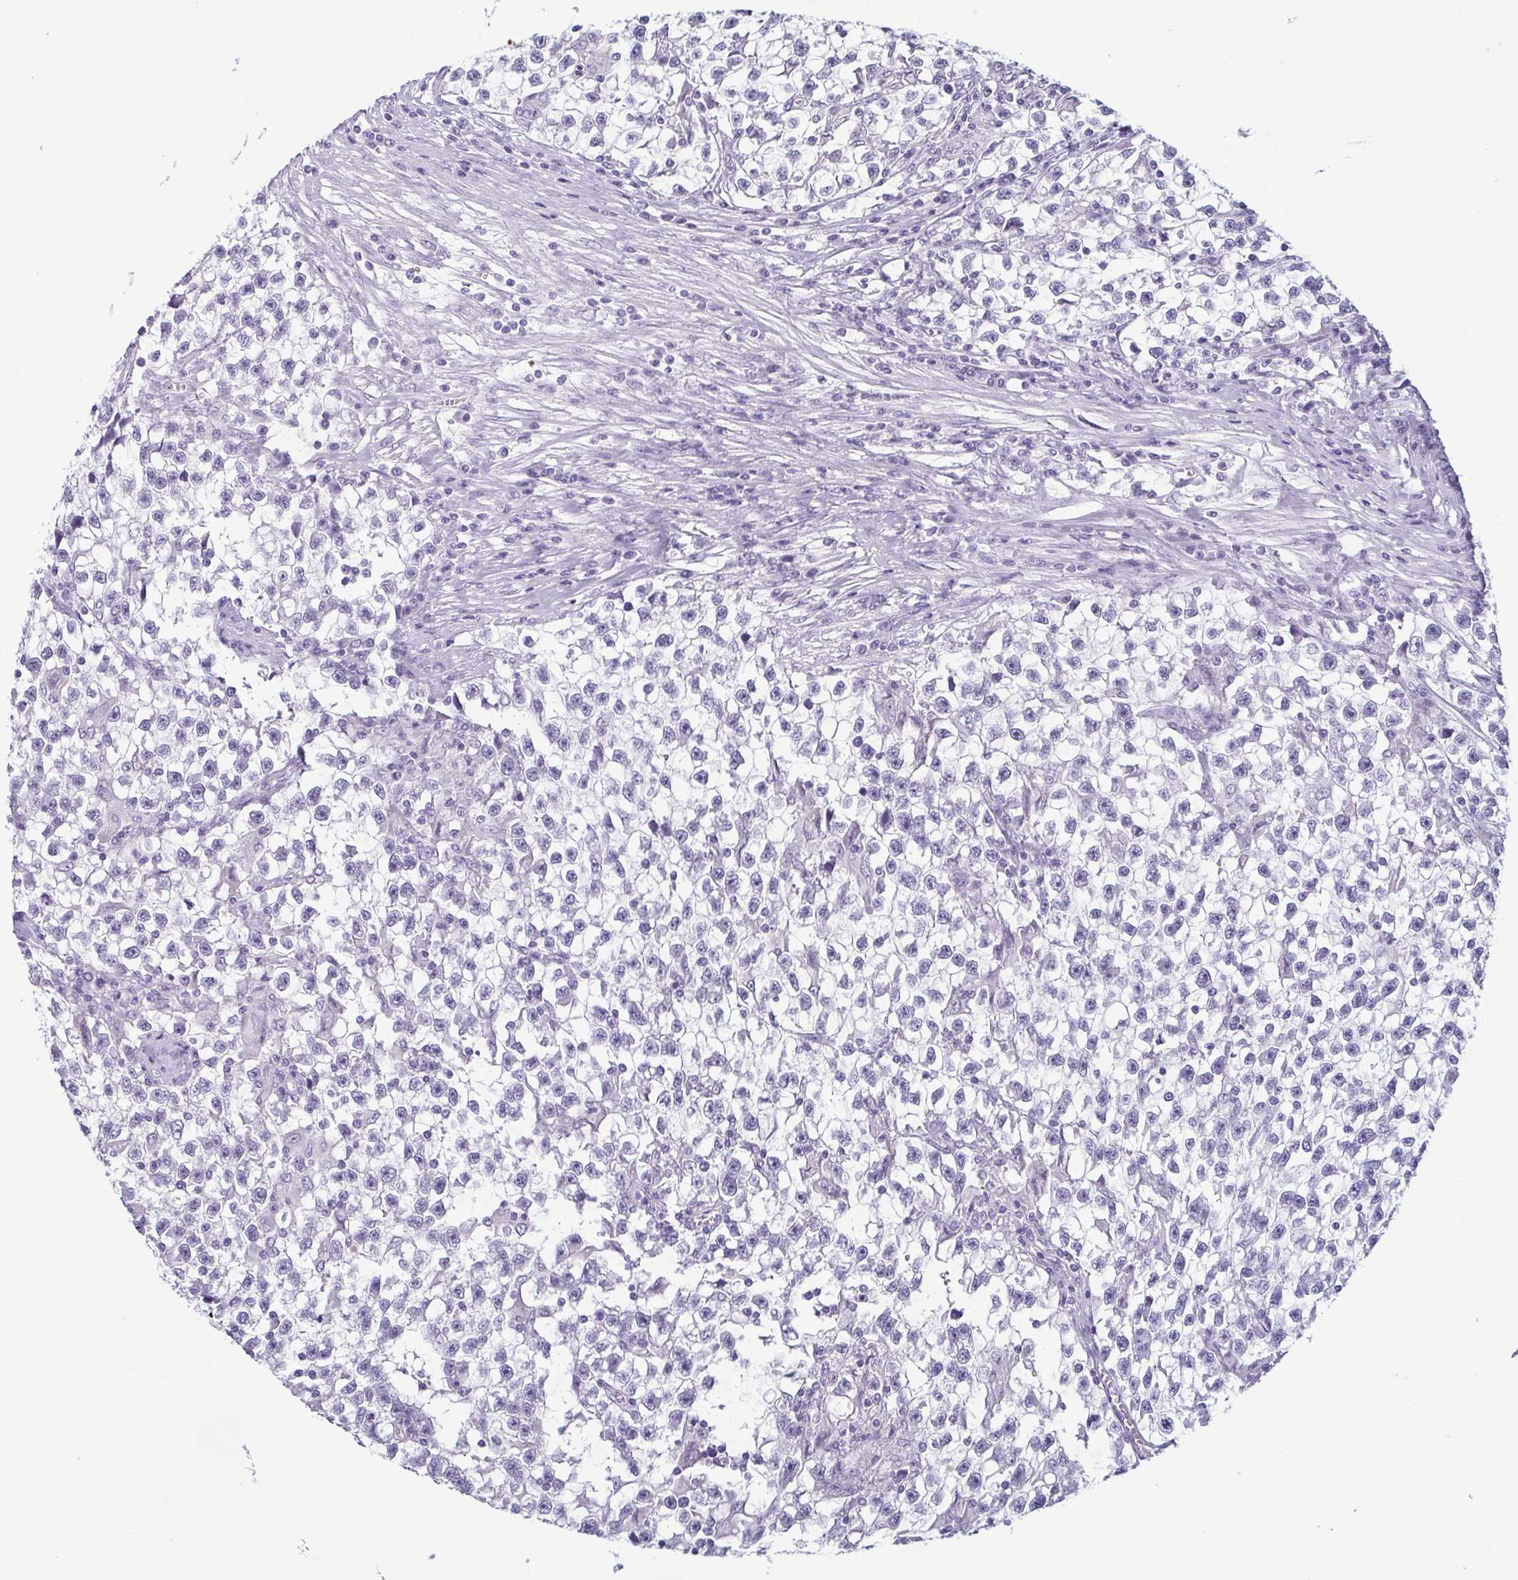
{"staining": {"intensity": "negative", "quantity": "none", "location": "none"}, "tissue": "testis cancer", "cell_type": "Tumor cells", "image_type": "cancer", "snomed": [{"axis": "morphology", "description": "Seminoma, NOS"}, {"axis": "topography", "description": "Testis"}], "caption": "Image shows no significant protein positivity in tumor cells of testis cancer (seminoma). The staining was performed using DAB to visualize the protein expression in brown, while the nuclei were stained in blue with hematoxylin (Magnification: 20x).", "gene": "KRT78", "patient": {"sex": "male", "age": 31}}